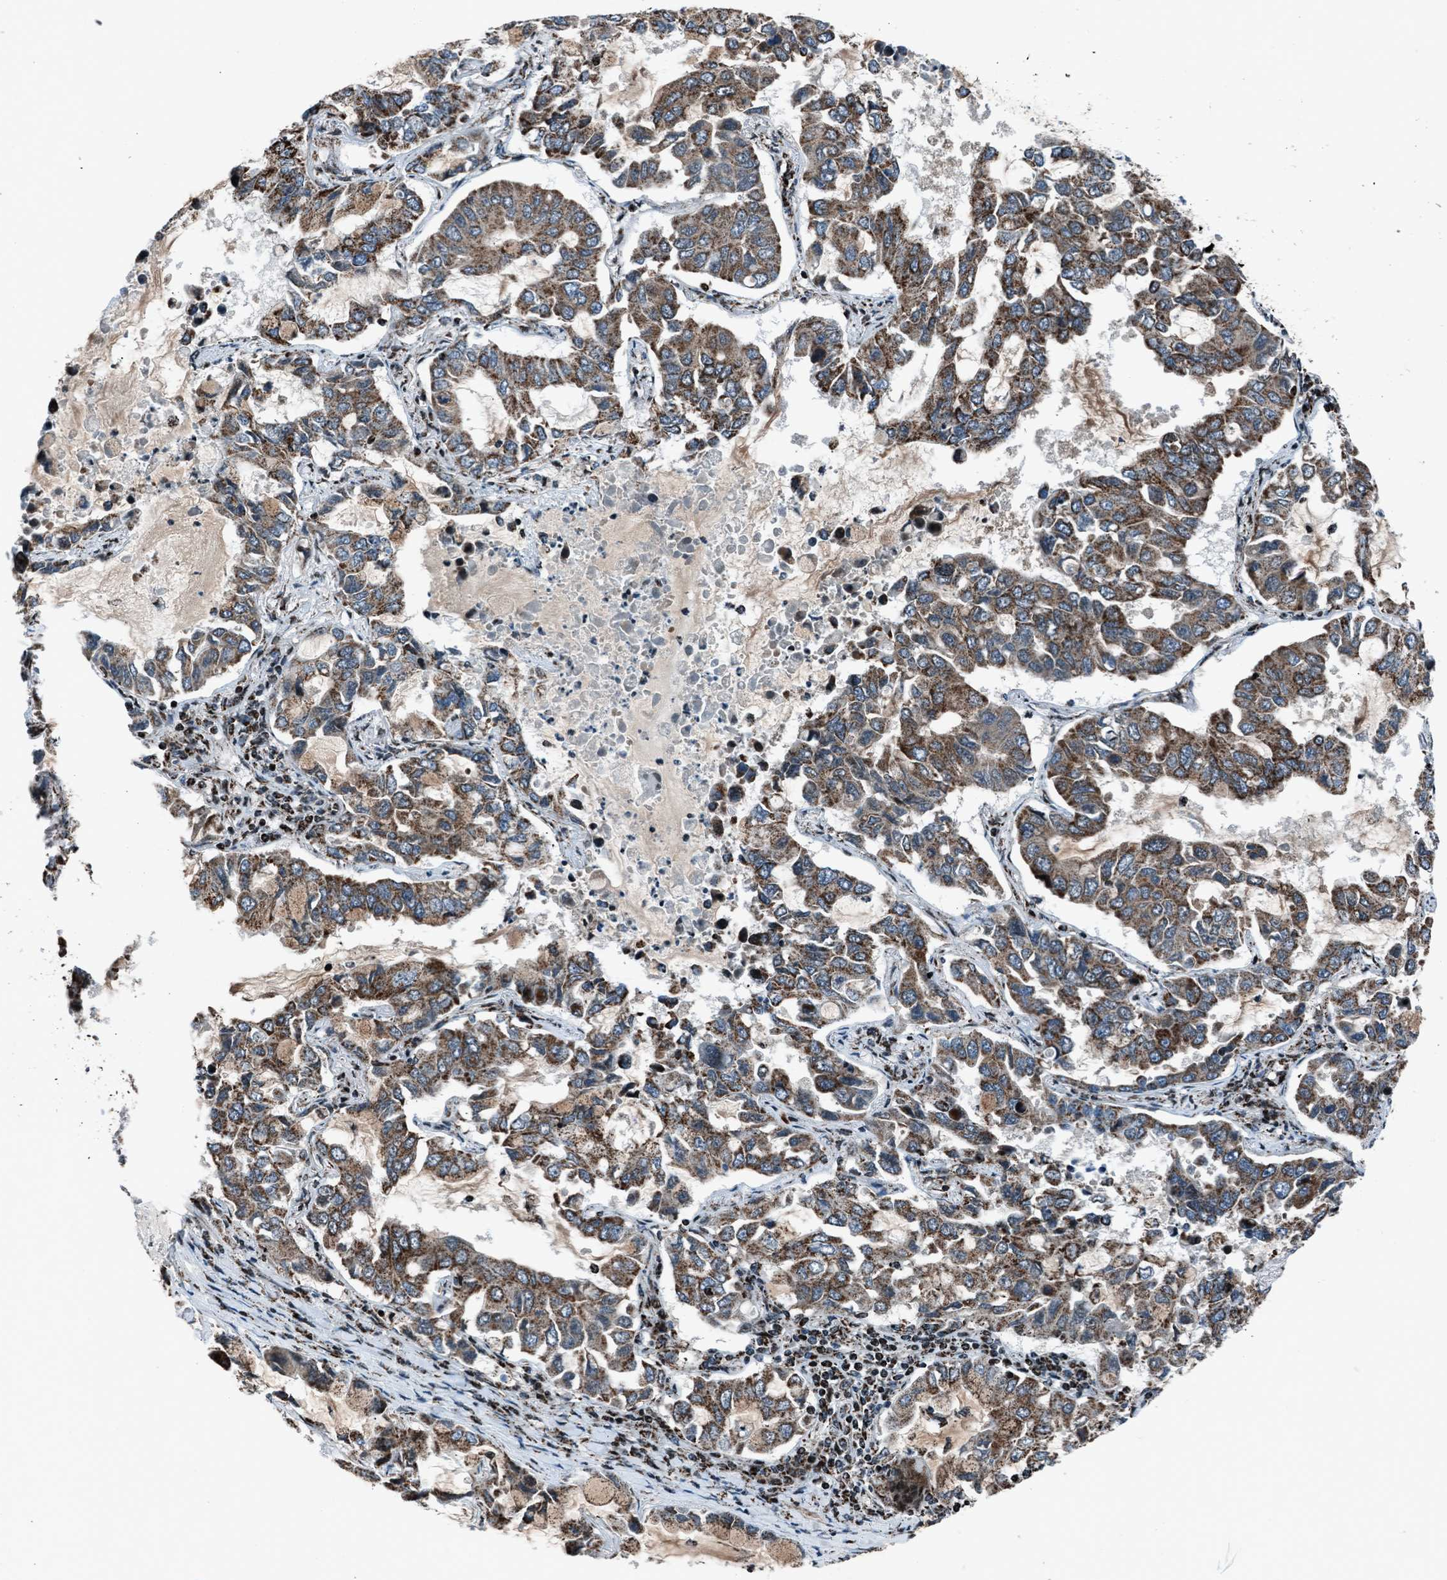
{"staining": {"intensity": "moderate", "quantity": ">75%", "location": "cytoplasmic/membranous"}, "tissue": "lung cancer", "cell_type": "Tumor cells", "image_type": "cancer", "snomed": [{"axis": "morphology", "description": "Adenocarcinoma, NOS"}, {"axis": "topography", "description": "Lung"}], "caption": "Immunohistochemistry micrograph of neoplastic tissue: human lung cancer (adenocarcinoma) stained using IHC shows medium levels of moderate protein expression localized specifically in the cytoplasmic/membranous of tumor cells, appearing as a cytoplasmic/membranous brown color.", "gene": "MORC3", "patient": {"sex": "male", "age": 64}}